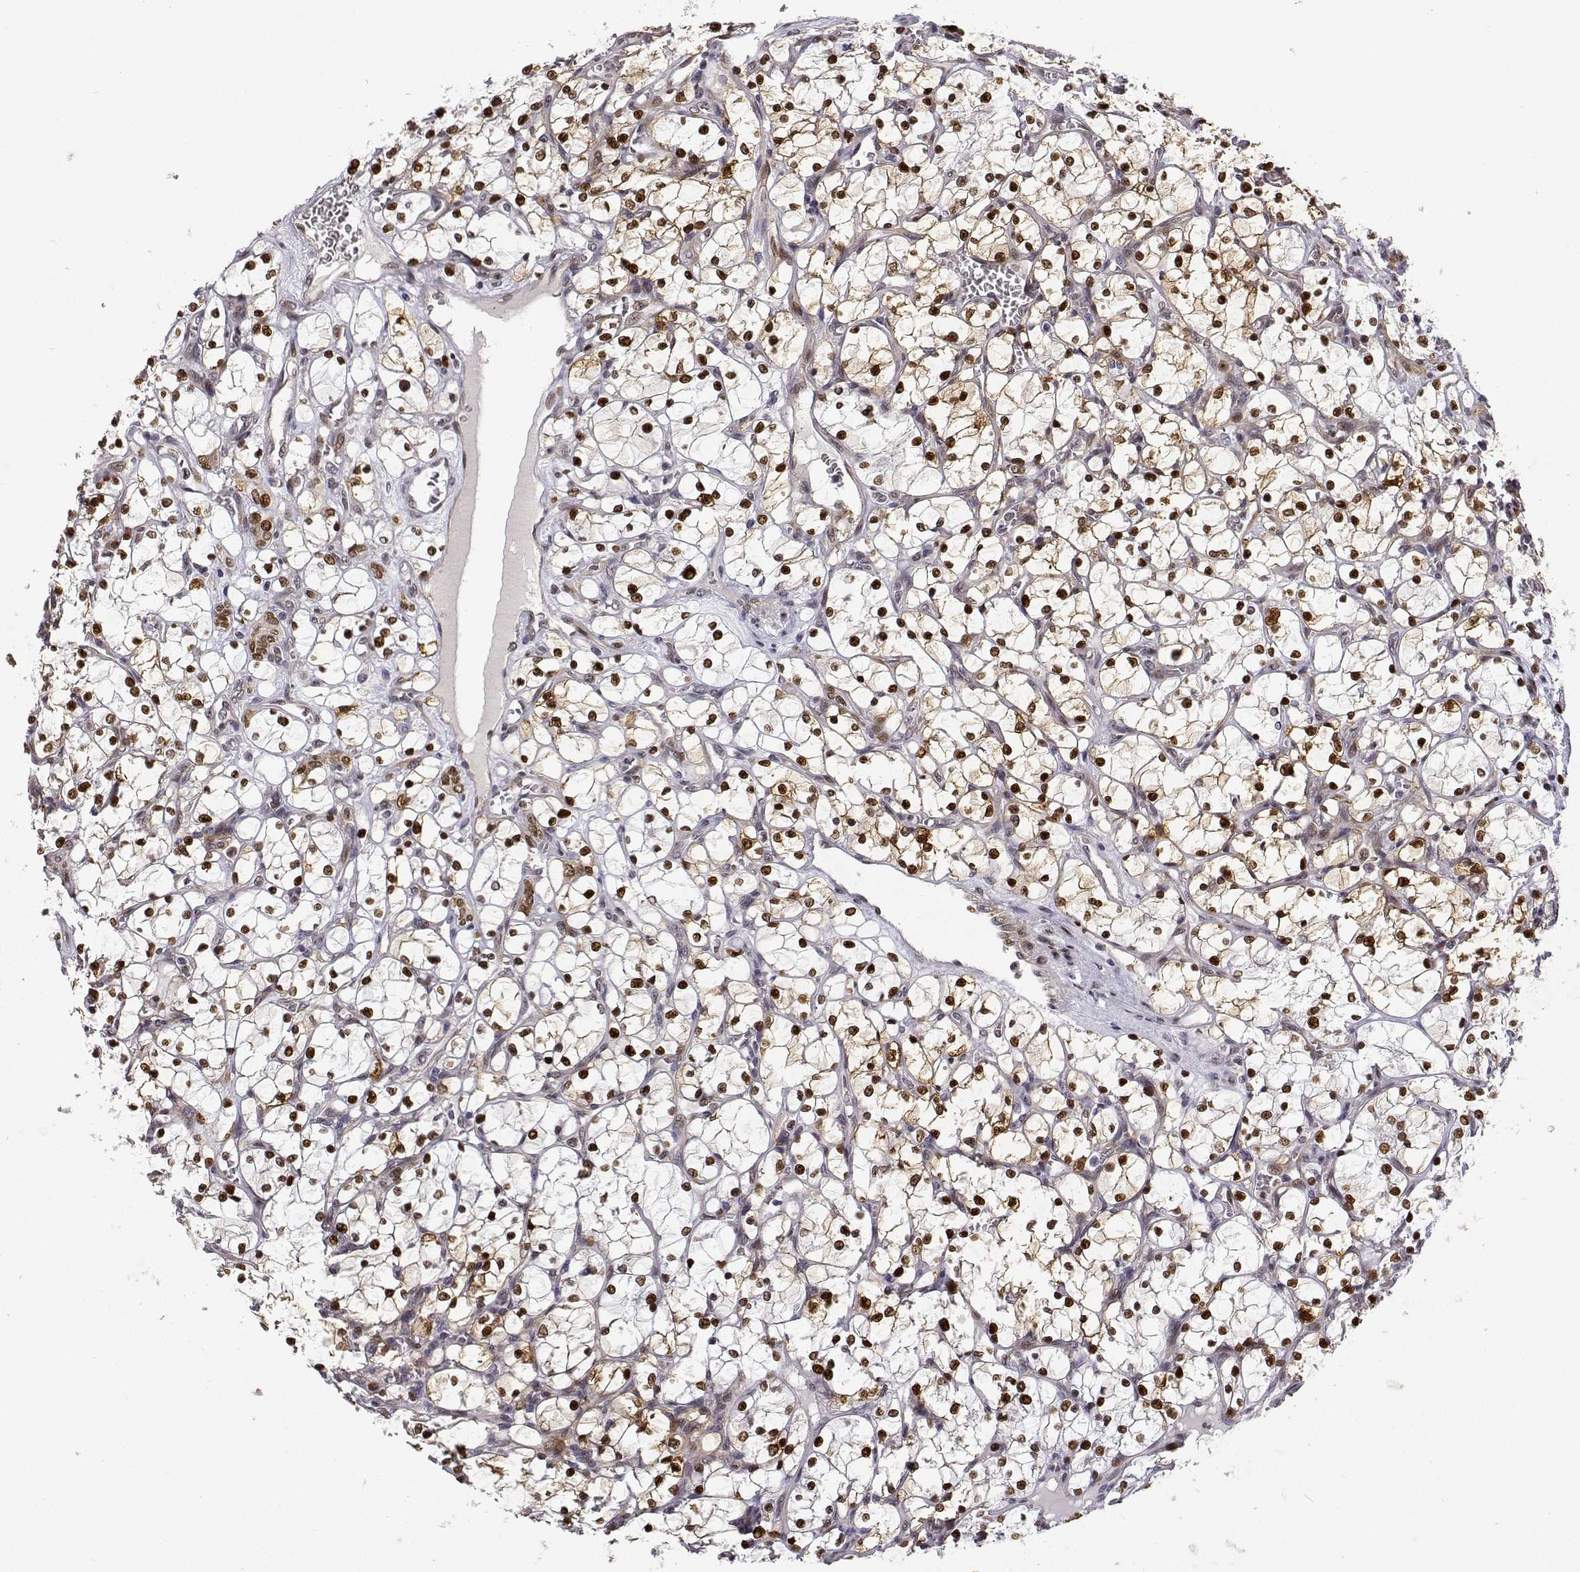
{"staining": {"intensity": "strong", "quantity": ">75%", "location": "nuclear"}, "tissue": "renal cancer", "cell_type": "Tumor cells", "image_type": "cancer", "snomed": [{"axis": "morphology", "description": "Adenocarcinoma, NOS"}, {"axis": "topography", "description": "Kidney"}], "caption": "Immunohistochemical staining of human renal adenocarcinoma demonstrates strong nuclear protein positivity in about >75% of tumor cells.", "gene": "PHGDH", "patient": {"sex": "female", "age": 69}}